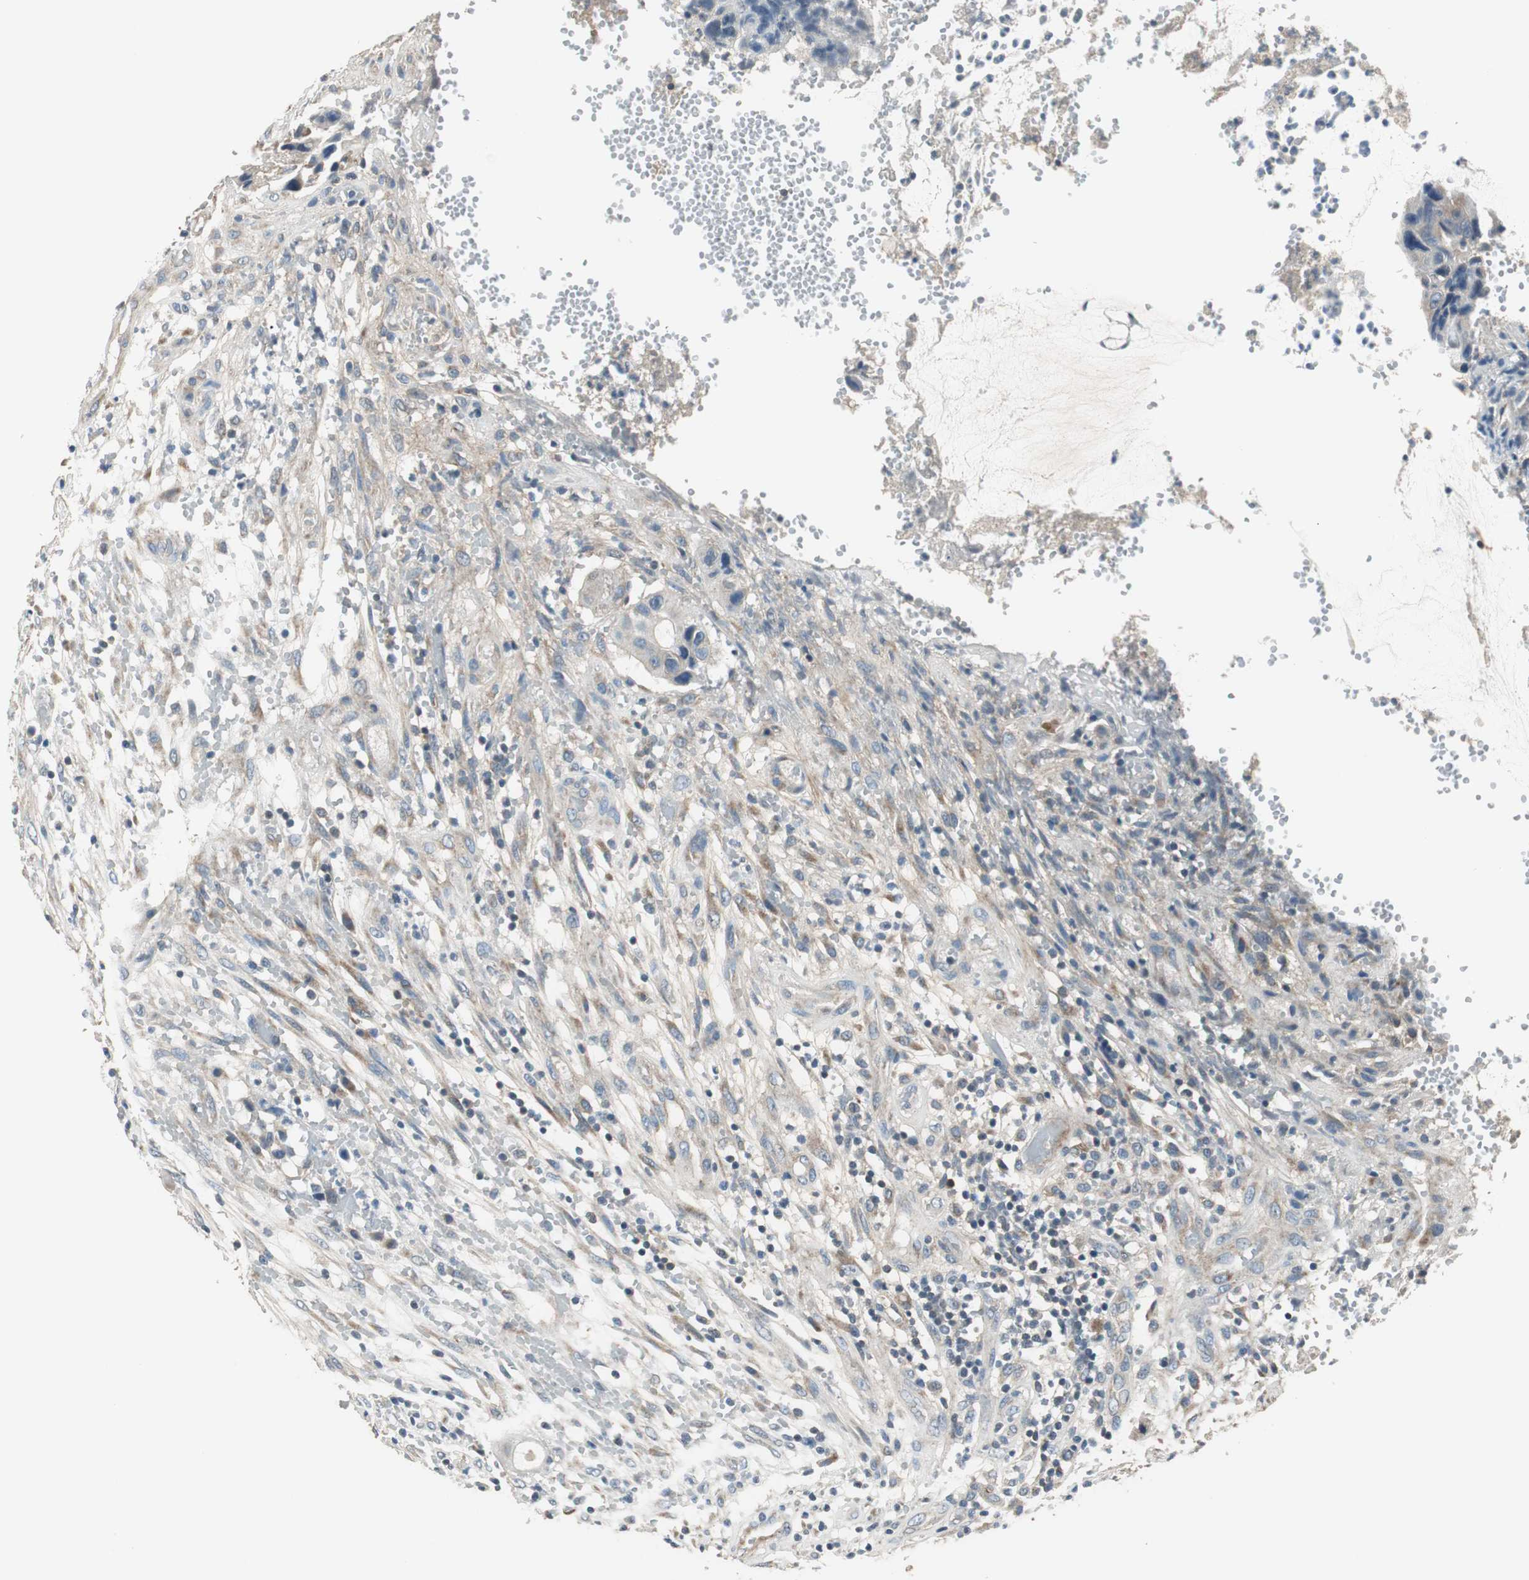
{"staining": {"intensity": "weak", "quantity": ">75%", "location": "cytoplasmic/membranous"}, "tissue": "colorectal cancer", "cell_type": "Tumor cells", "image_type": "cancer", "snomed": [{"axis": "morphology", "description": "Adenocarcinoma, NOS"}, {"axis": "topography", "description": "Colon"}], "caption": "The histopathology image reveals a brown stain indicating the presence of a protein in the cytoplasmic/membranous of tumor cells in adenocarcinoma (colorectal). (DAB IHC with brightfield microscopy, high magnification).", "gene": "MSTO1", "patient": {"sex": "female", "age": 57}}